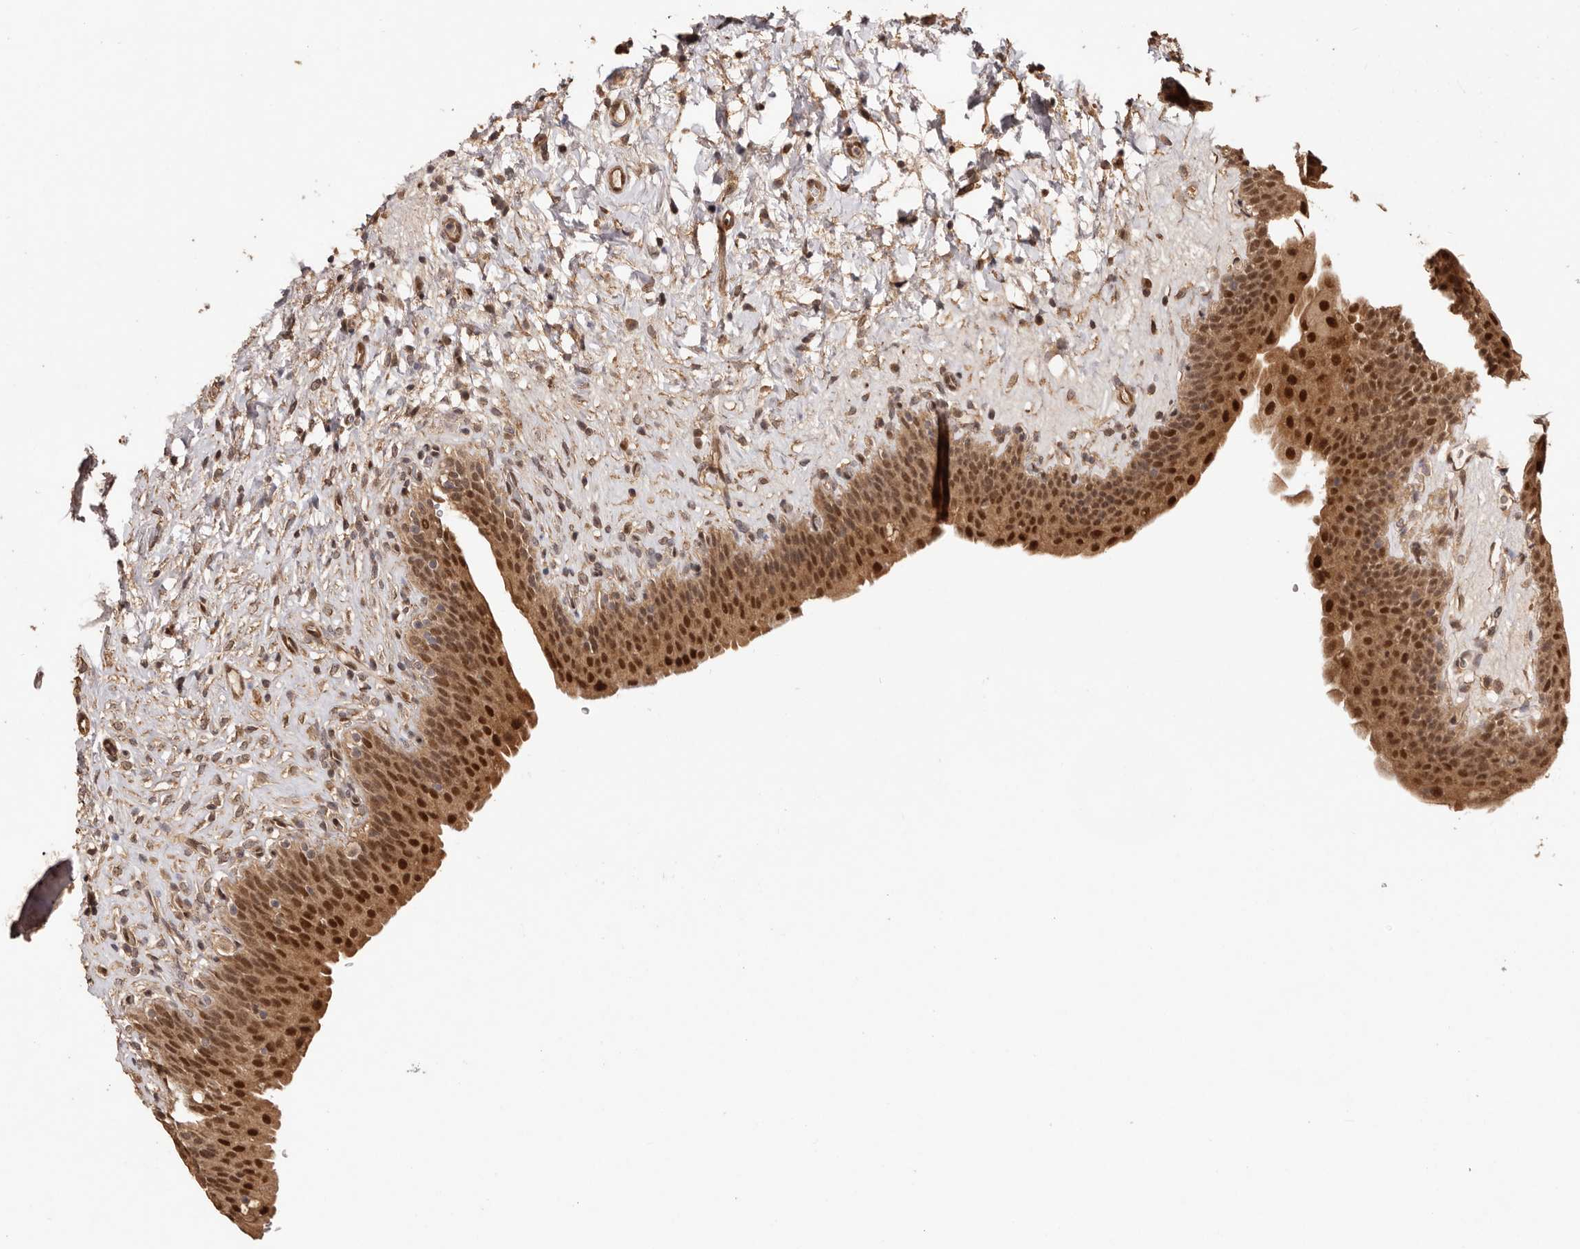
{"staining": {"intensity": "strong", "quantity": ">75%", "location": "cytoplasmic/membranous,nuclear"}, "tissue": "urinary bladder", "cell_type": "Urothelial cells", "image_type": "normal", "snomed": [{"axis": "morphology", "description": "Normal tissue, NOS"}, {"axis": "topography", "description": "Urinary bladder"}], "caption": "Immunohistochemical staining of benign human urinary bladder displays strong cytoplasmic/membranous,nuclear protein expression in about >75% of urothelial cells.", "gene": "UBR2", "patient": {"sex": "male", "age": 83}}